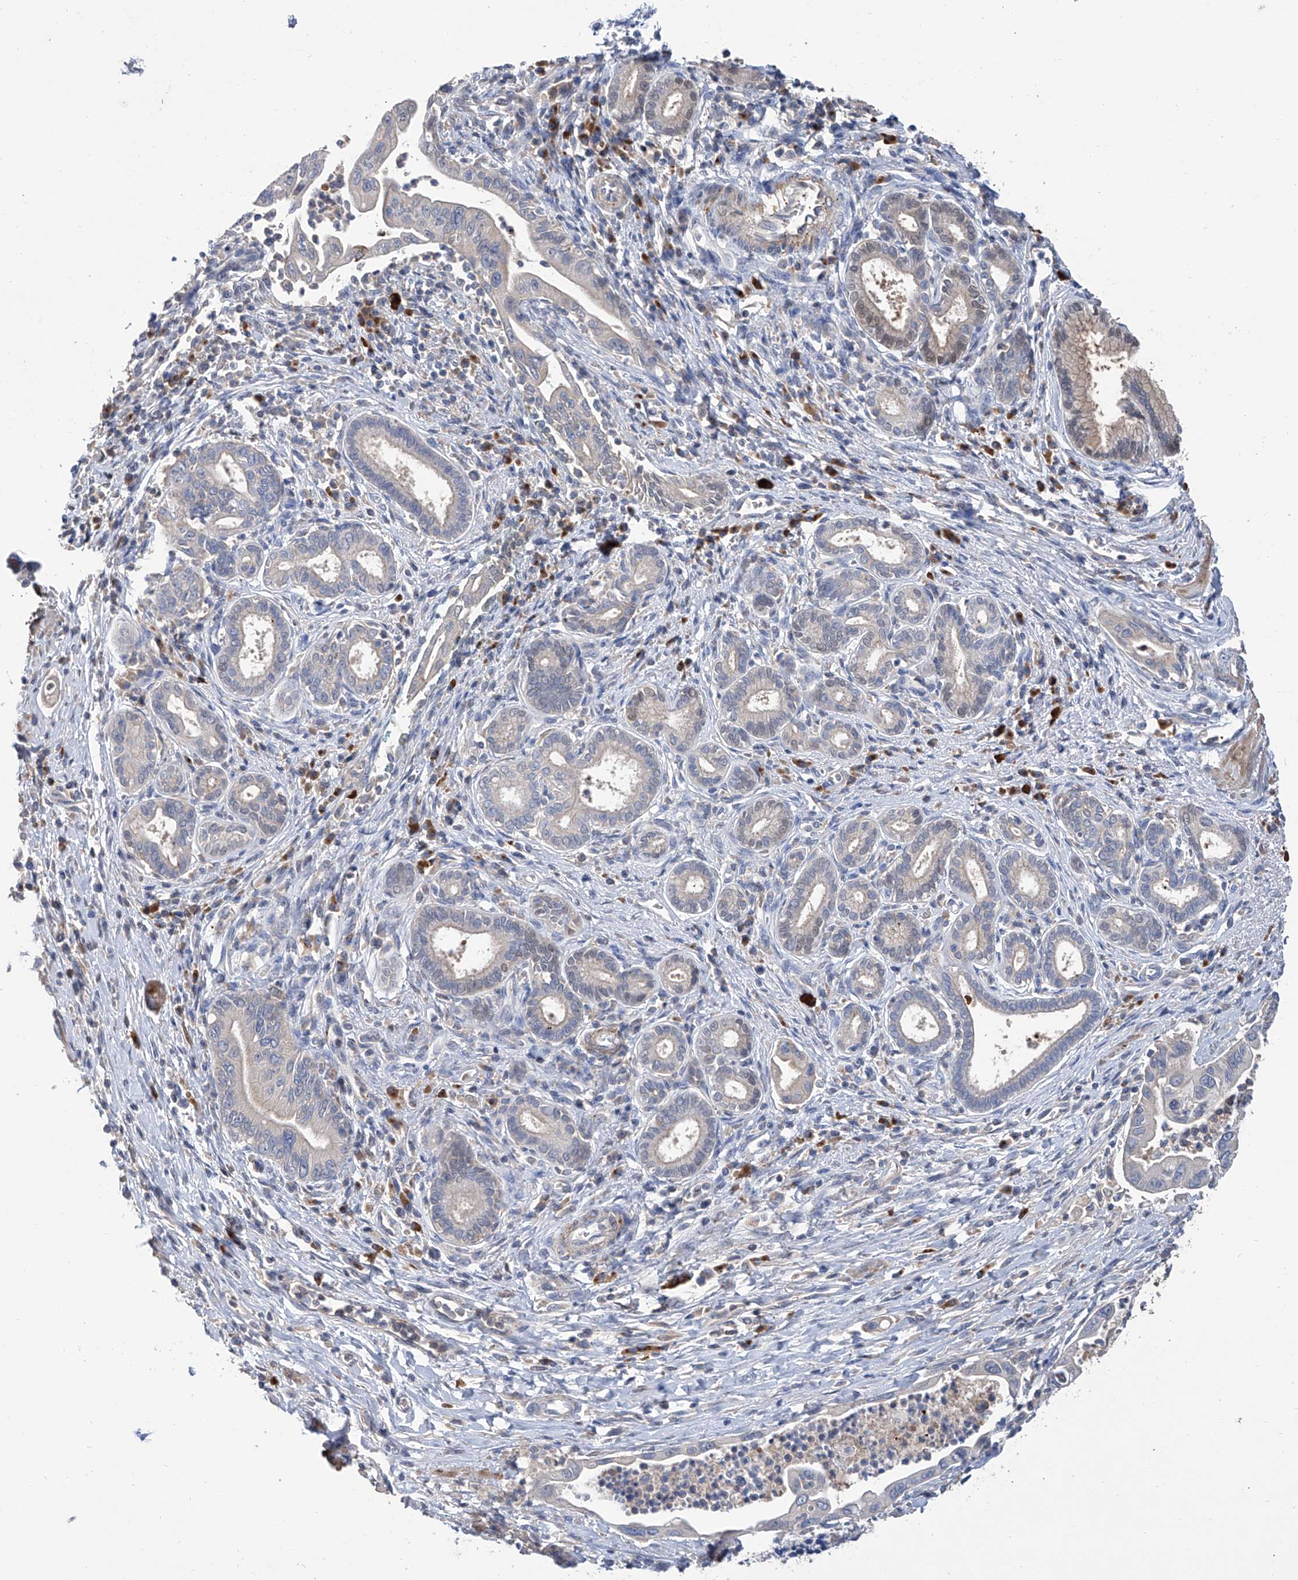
{"staining": {"intensity": "negative", "quantity": "none", "location": "none"}, "tissue": "pancreatic cancer", "cell_type": "Tumor cells", "image_type": "cancer", "snomed": [{"axis": "morphology", "description": "Adenocarcinoma, NOS"}, {"axis": "topography", "description": "Pancreas"}], "caption": "Immunohistochemistry (IHC) micrograph of adenocarcinoma (pancreatic) stained for a protein (brown), which demonstrates no staining in tumor cells. (DAB (3,3'-diaminobenzidine) immunohistochemistry, high magnification).", "gene": "GPT", "patient": {"sex": "male", "age": 78}}